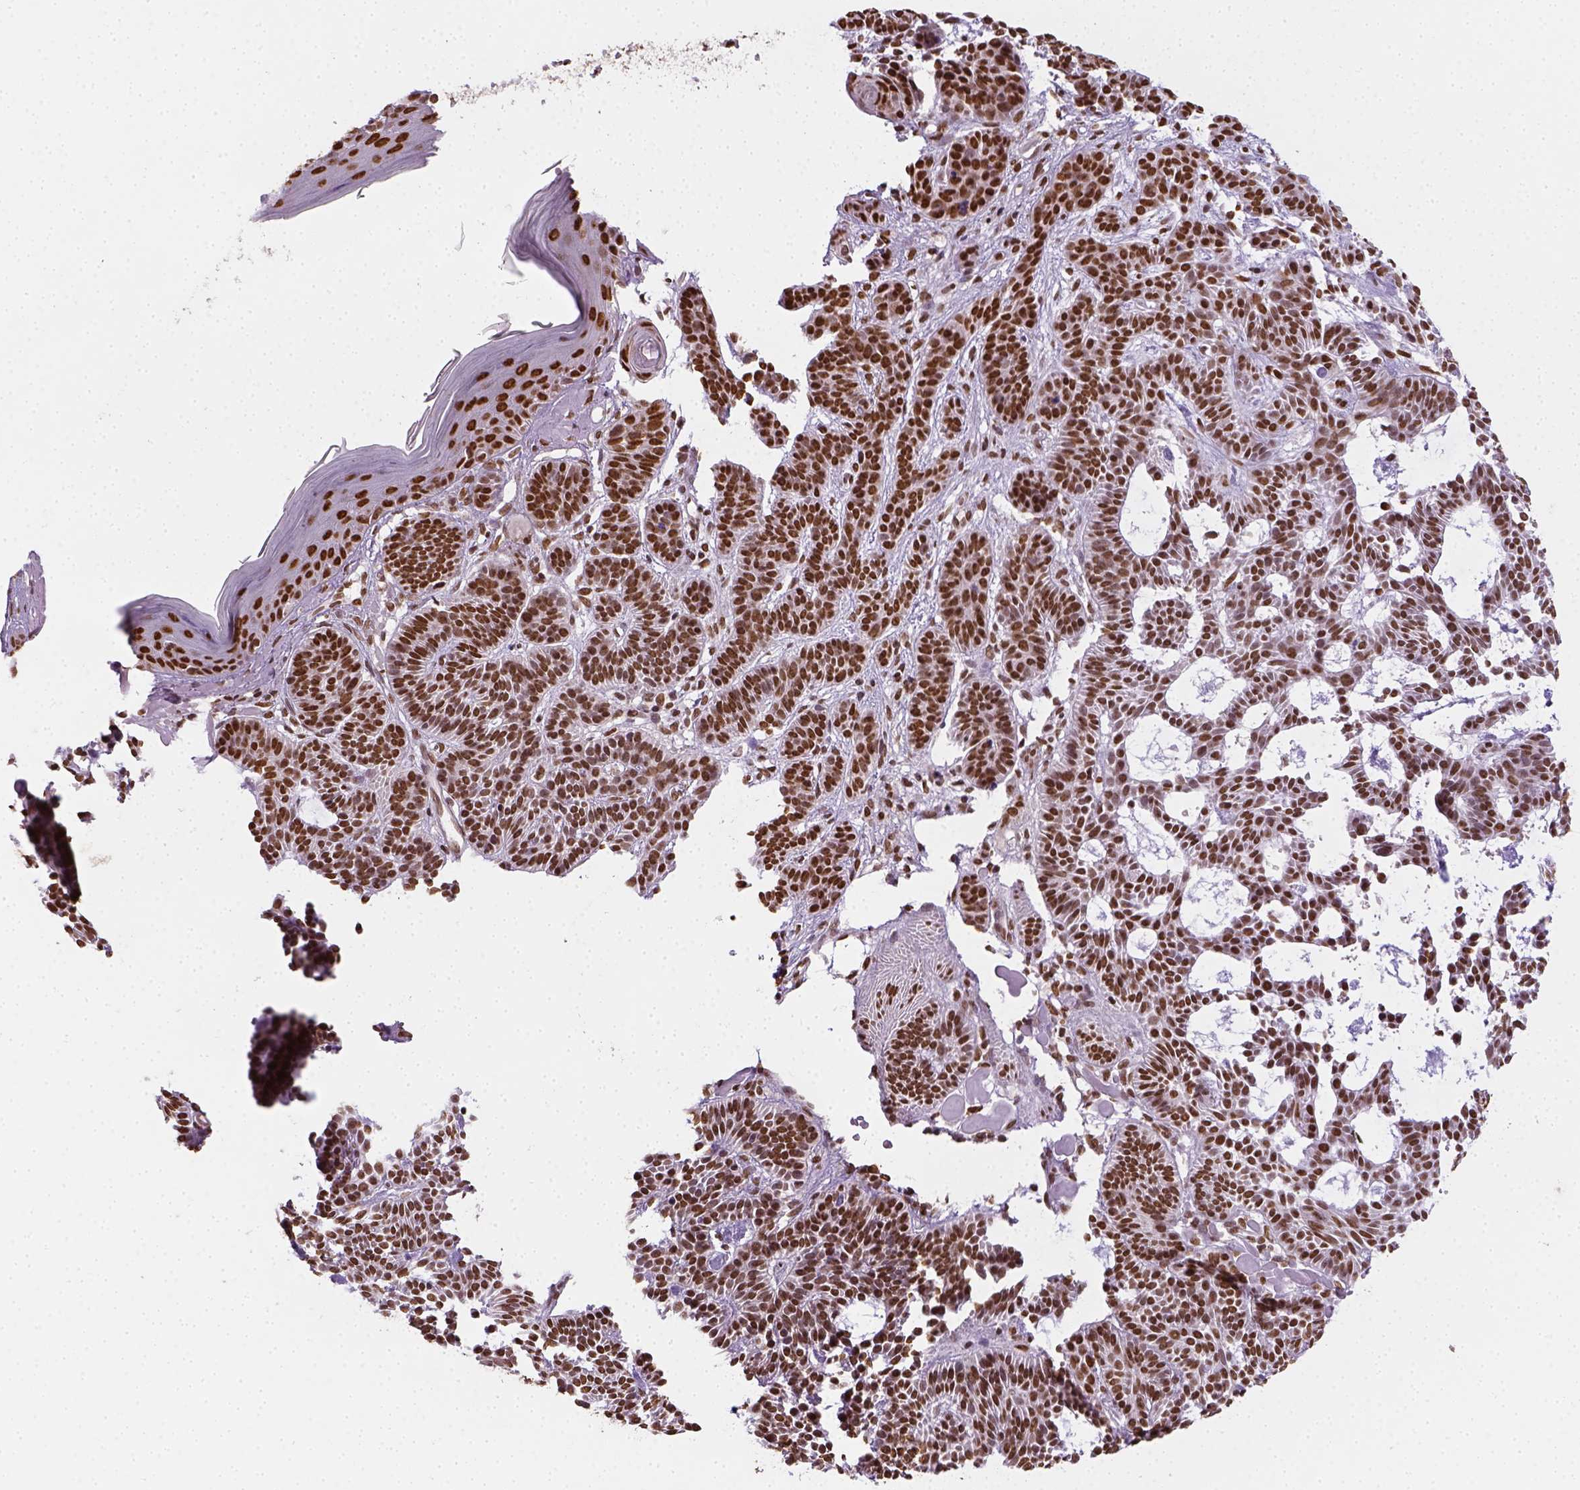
{"staining": {"intensity": "strong", "quantity": ">75%", "location": "nuclear"}, "tissue": "skin cancer", "cell_type": "Tumor cells", "image_type": "cancer", "snomed": [{"axis": "morphology", "description": "Basal cell carcinoma"}, {"axis": "topography", "description": "Skin"}], "caption": "Skin basal cell carcinoma stained for a protein reveals strong nuclear positivity in tumor cells.", "gene": "FANCE", "patient": {"sex": "male", "age": 85}}